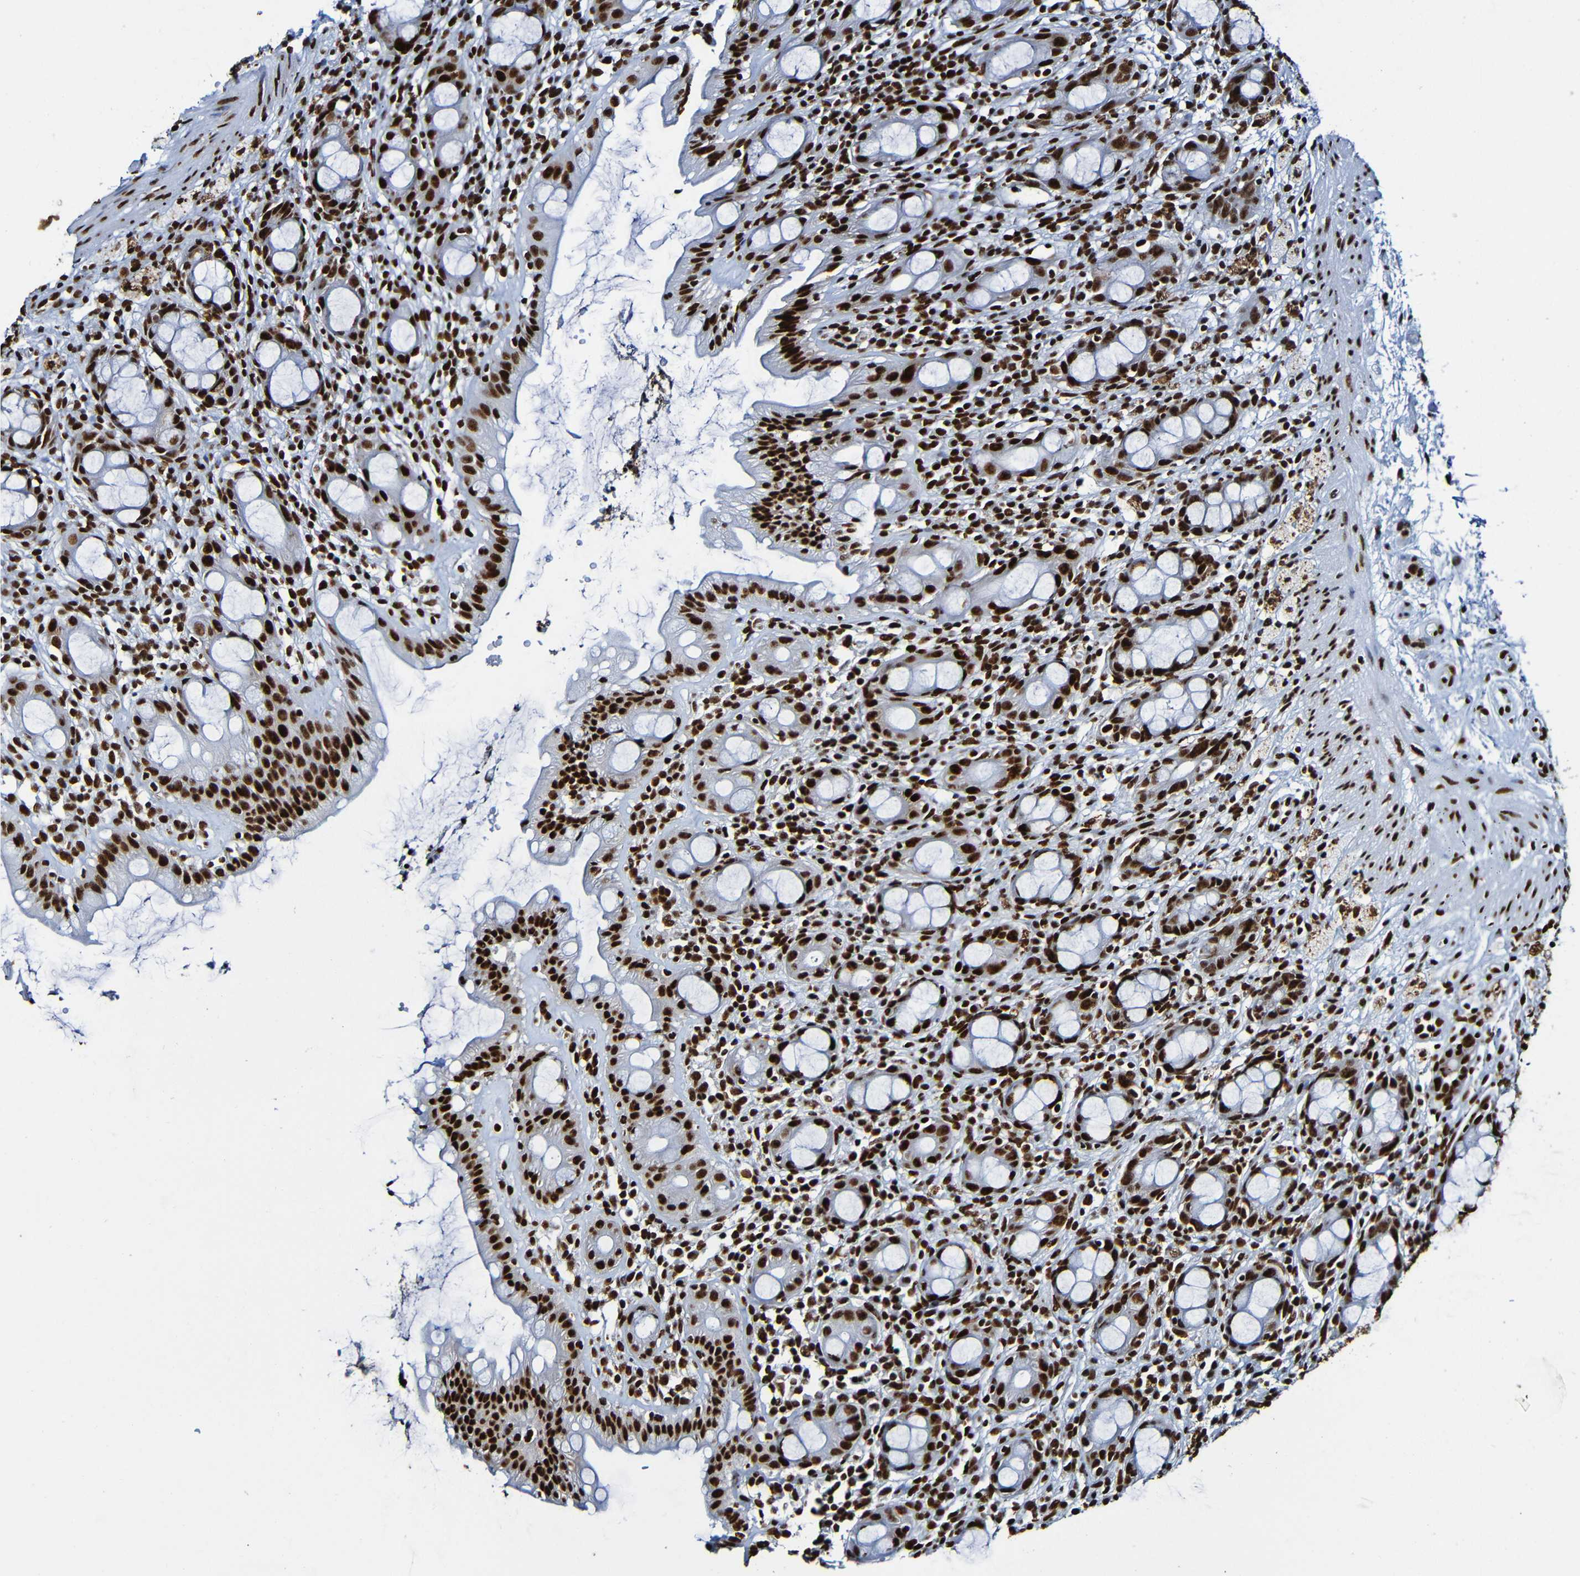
{"staining": {"intensity": "strong", "quantity": ">75%", "location": "nuclear"}, "tissue": "rectum", "cell_type": "Glandular cells", "image_type": "normal", "snomed": [{"axis": "morphology", "description": "Normal tissue, NOS"}, {"axis": "topography", "description": "Rectum"}], "caption": "This image exhibits IHC staining of normal human rectum, with high strong nuclear positivity in about >75% of glandular cells.", "gene": "SRSF3", "patient": {"sex": "male", "age": 44}}